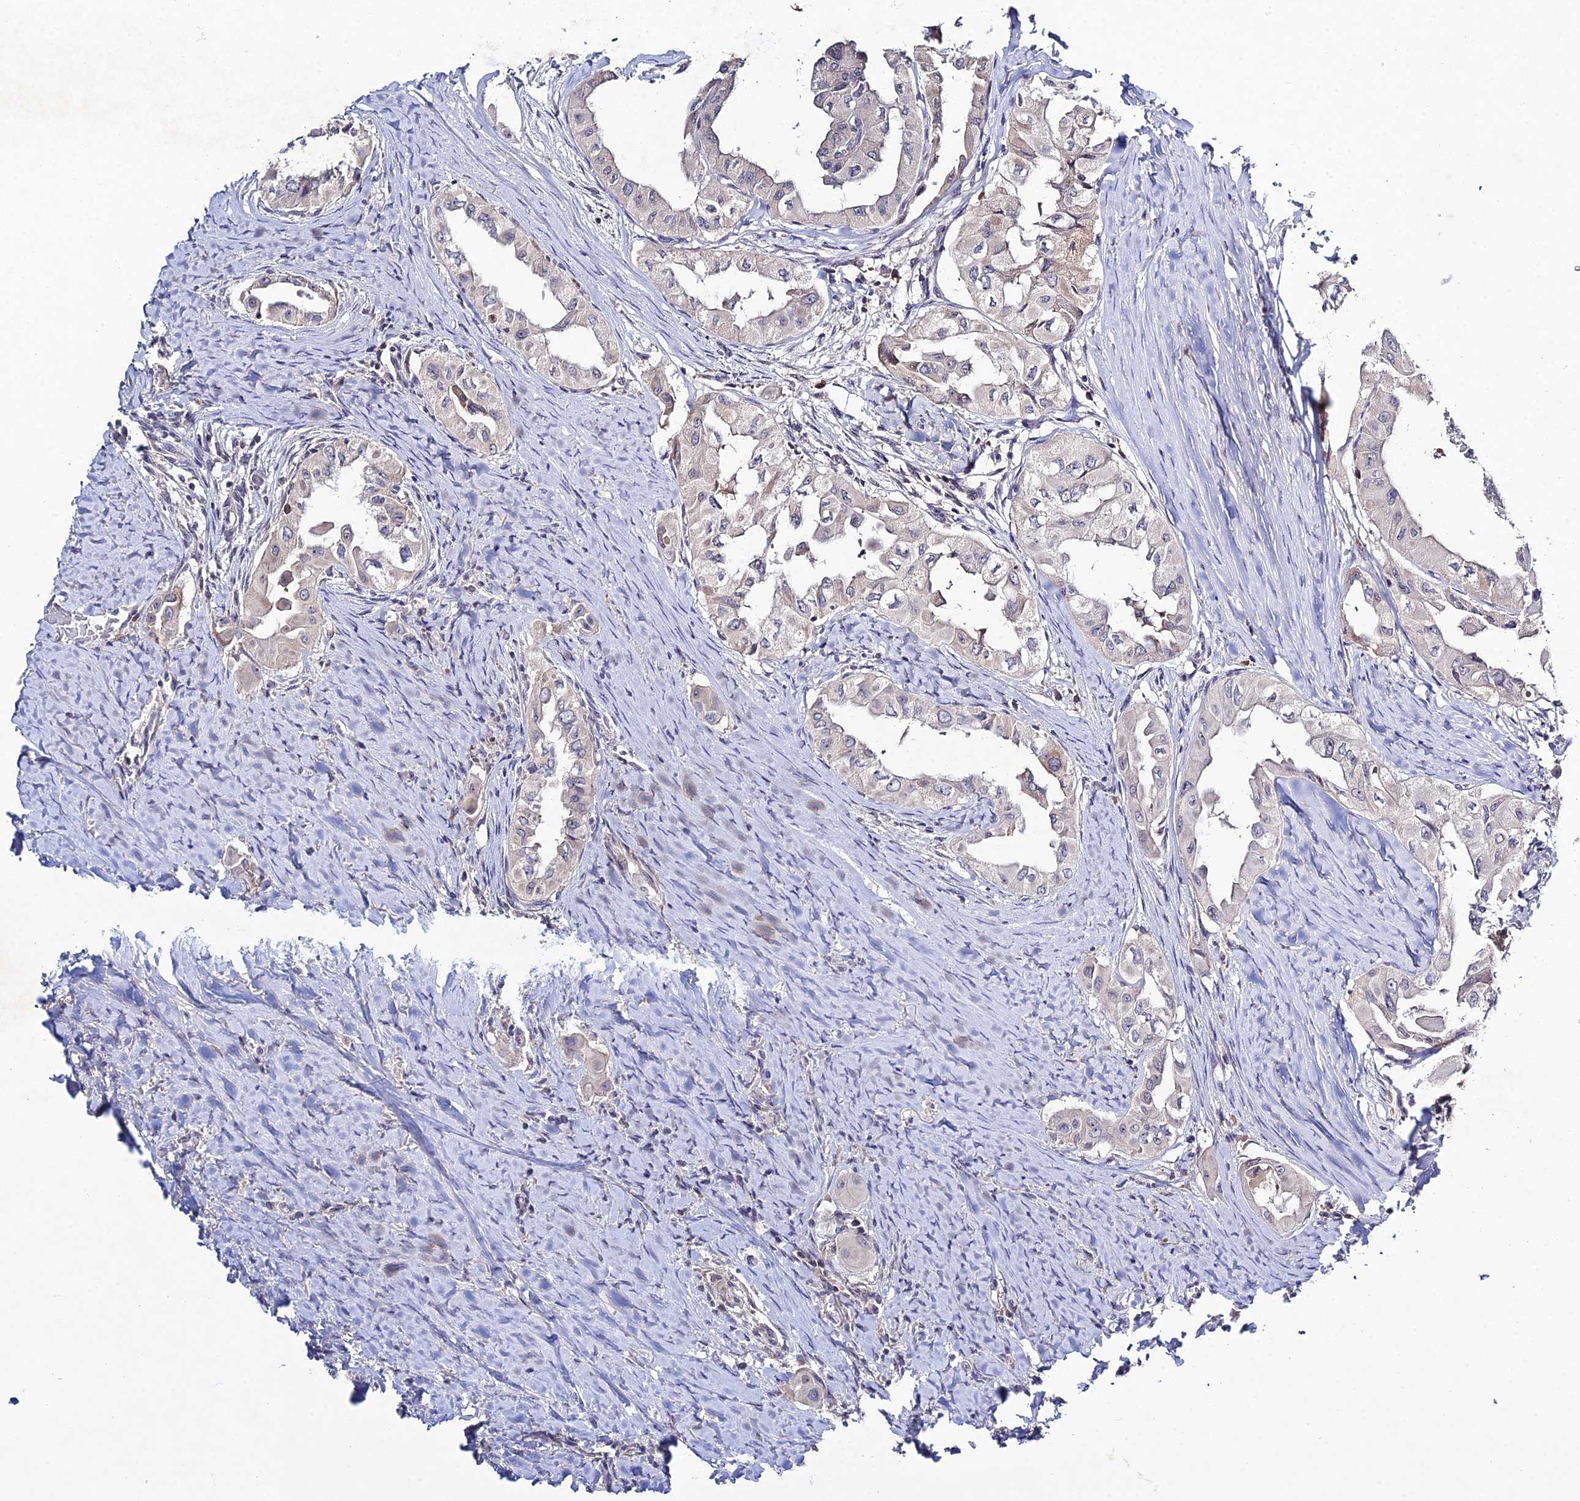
{"staining": {"intensity": "negative", "quantity": "none", "location": "none"}, "tissue": "thyroid cancer", "cell_type": "Tumor cells", "image_type": "cancer", "snomed": [{"axis": "morphology", "description": "Papillary adenocarcinoma, NOS"}, {"axis": "topography", "description": "Thyroid gland"}], "caption": "Thyroid cancer (papillary adenocarcinoma) stained for a protein using IHC demonstrates no staining tumor cells.", "gene": "CHST5", "patient": {"sex": "female", "age": 59}}